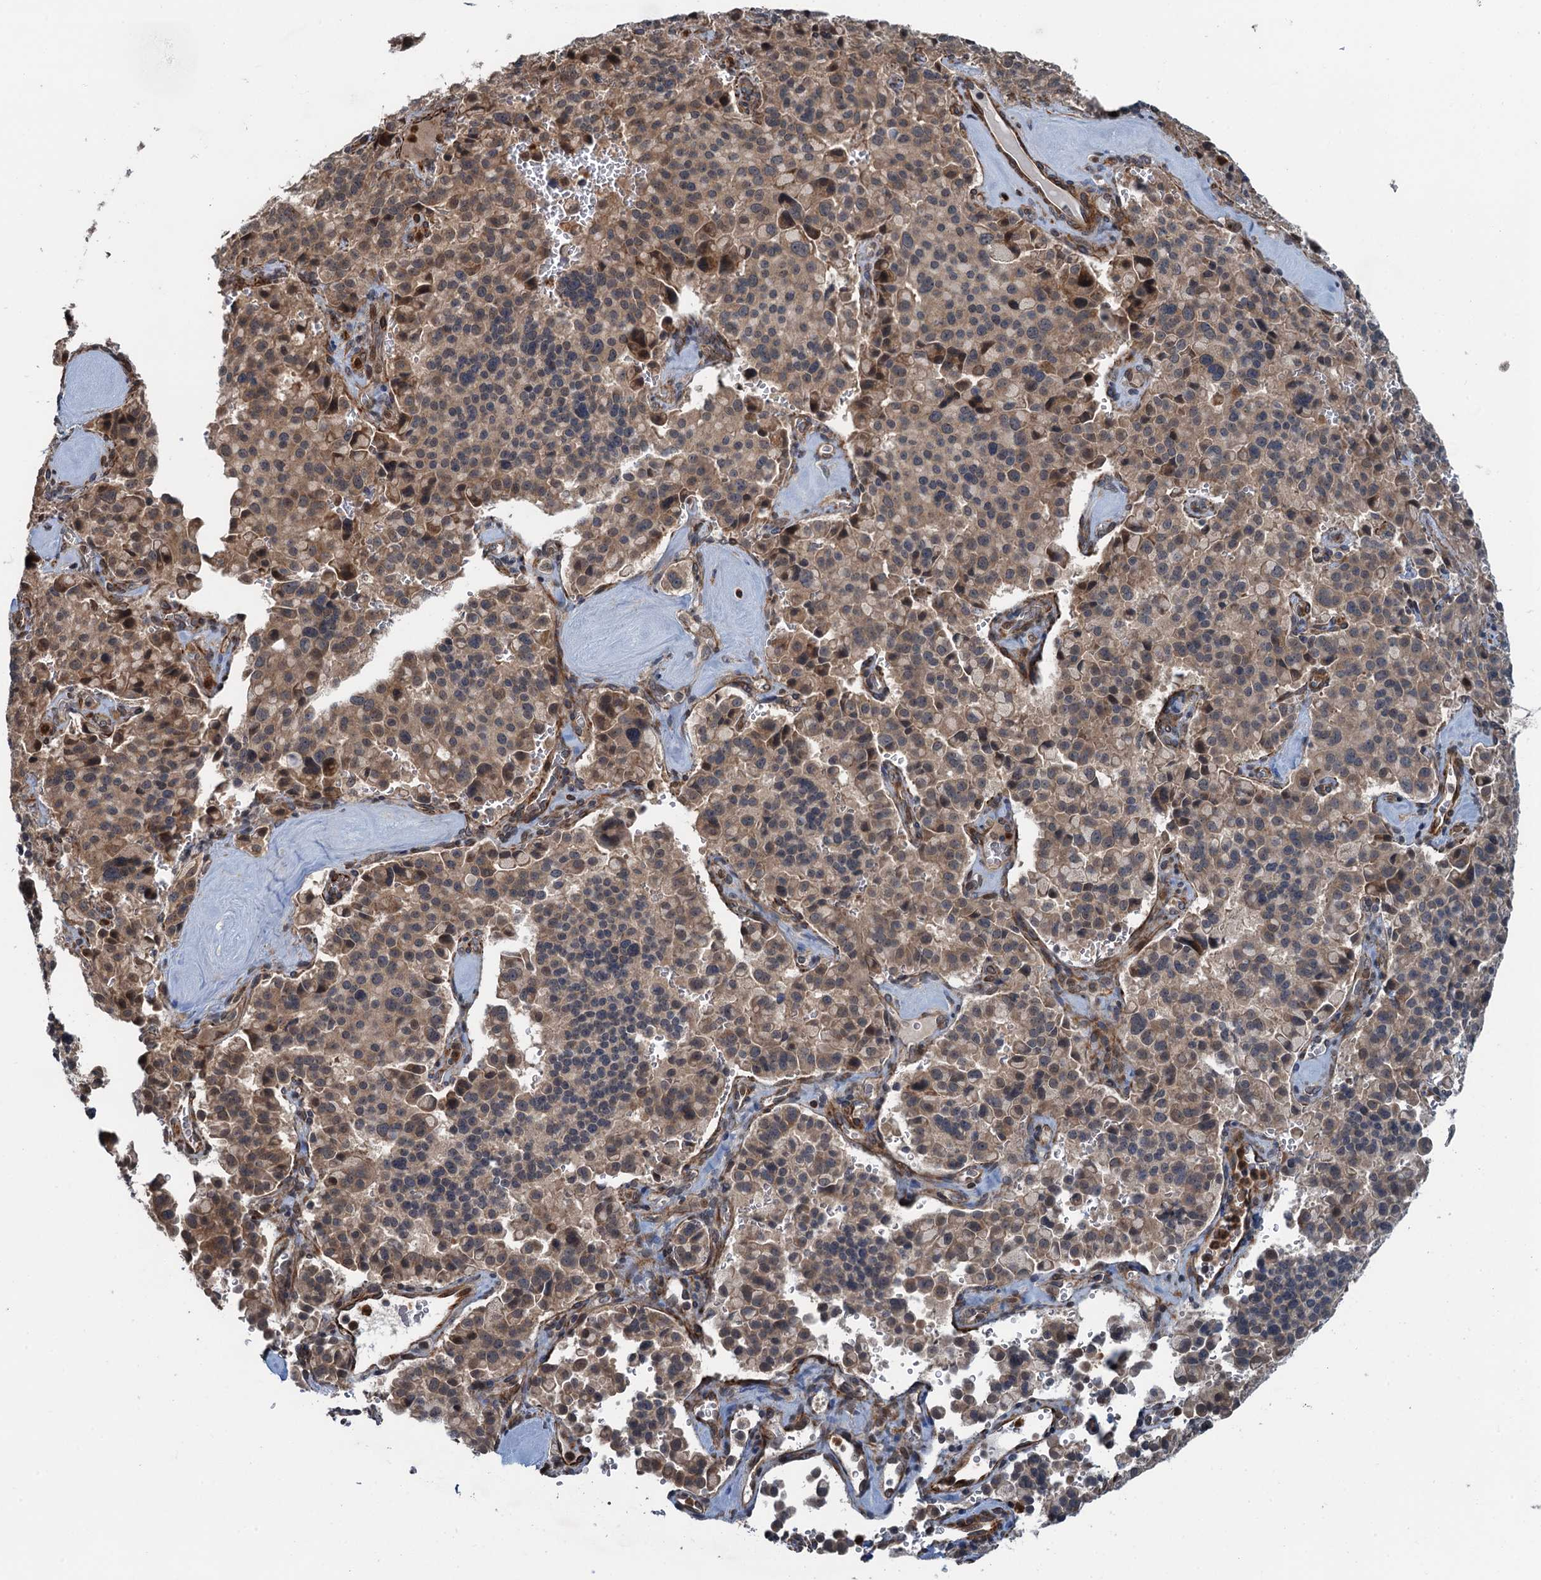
{"staining": {"intensity": "weak", "quantity": ">75%", "location": "cytoplasmic/membranous"}, "tissue": "pancreatic cancer", "cell_type": "Tumor cells", "image_type": "cancer", "snomed": [{"axis": "morphology", "description": "Adenocarcinoma, NOS"}, {"axis": "topography", "description": "Pancreas"}], "caption": "Immunohistochemistry (IHC) (DAB) staining of pancreatic cancer exhibits weak cytoplasmic/membranous protein positivity in approximately >75% of tumor cells.", "gene": "WHAMM", "patient": {"sex": "male", "age": 65}}